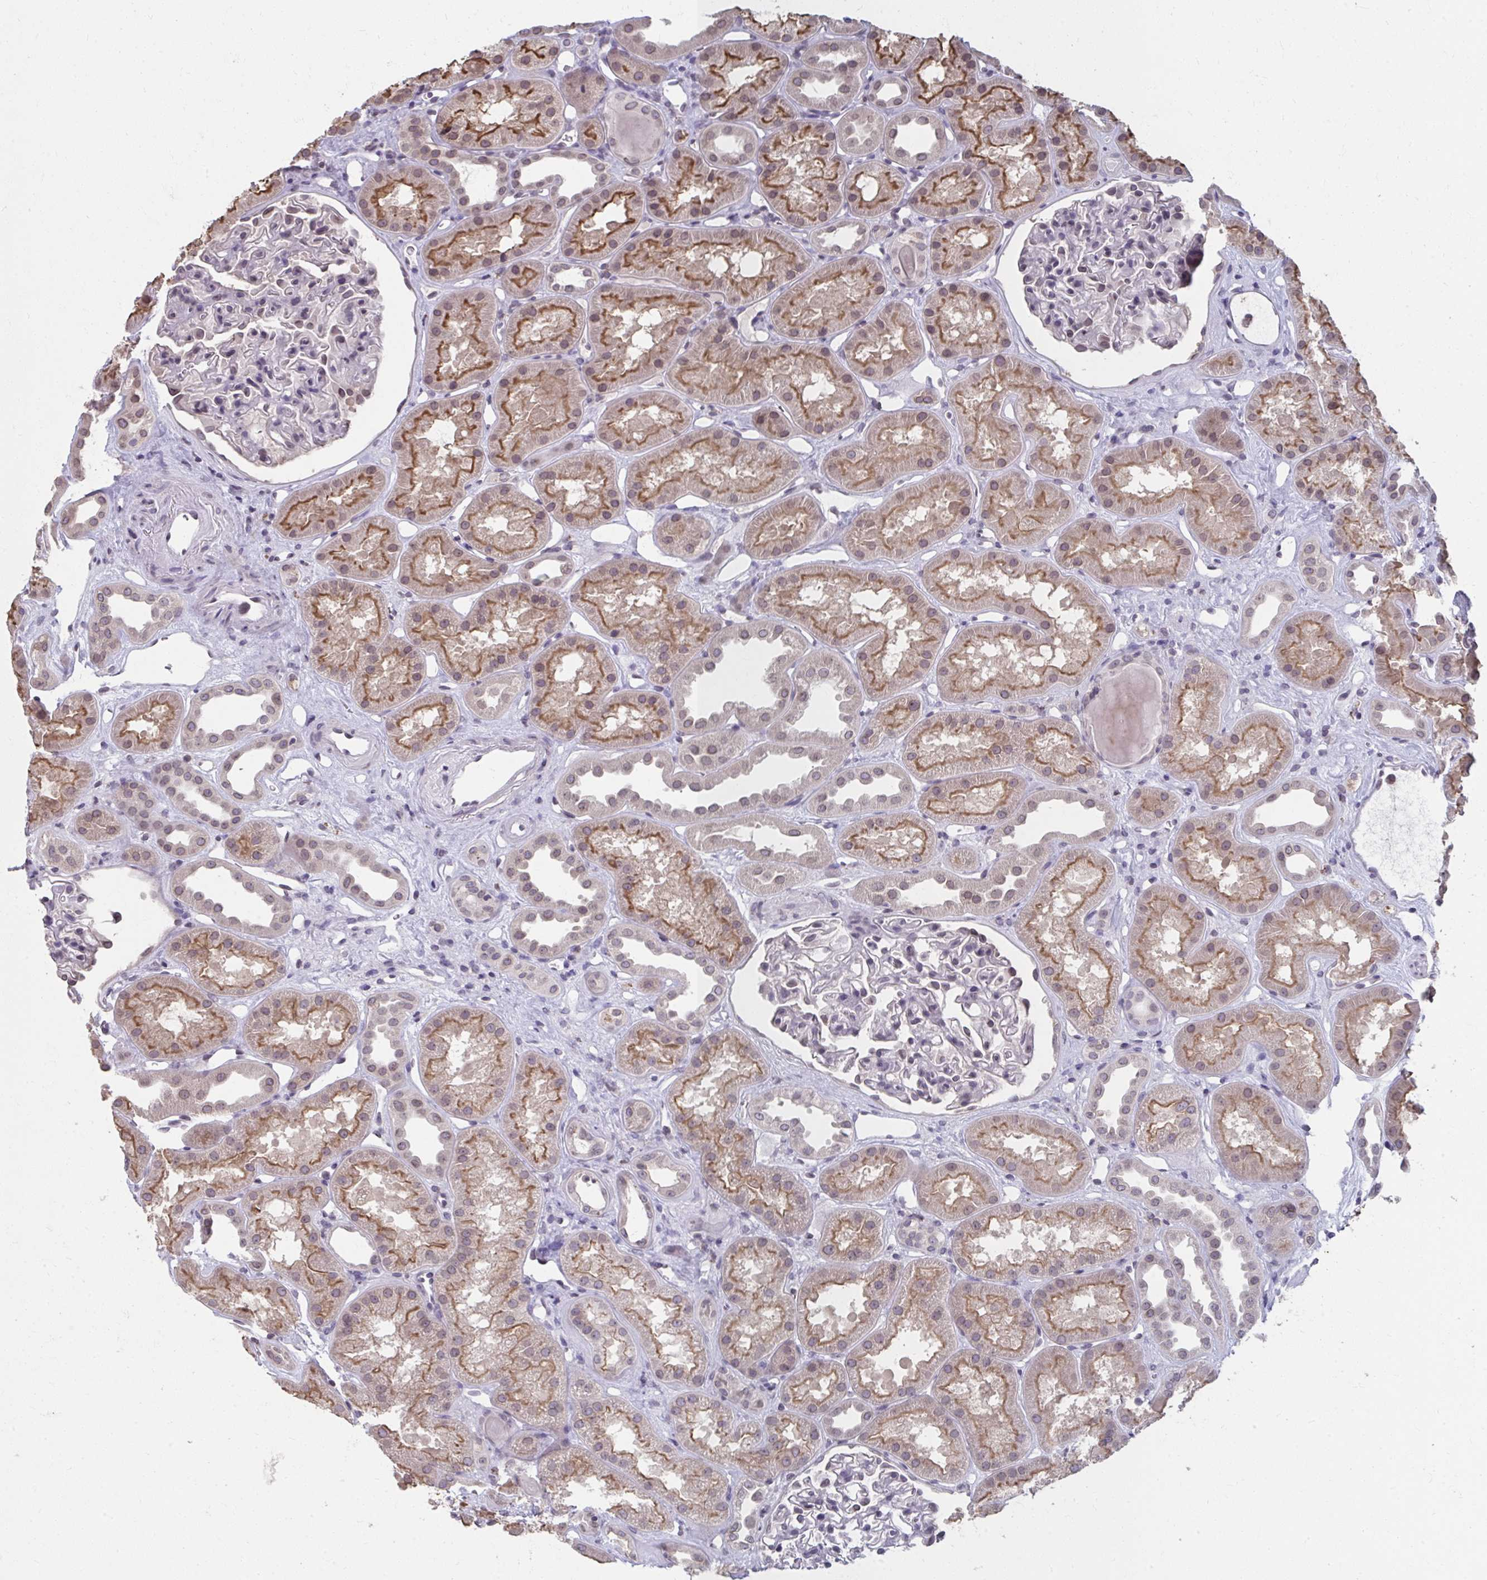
{"staining": {"intensity": "negative", "quantity": "none", "location": "none"}, "tissue": "kidney", "cell_type": "Cells in glomeruli", "image_type": "normal", "snomed": [{"axis": "morphology", "description": "Normal tissue, NOS"}, {"axis": "topography", "description": "Kidney"}], "caption": "High magnification brightfield microscopy of benign kidney stained with DAB (3,3'-diaminobenzidine) (brown) and counterstained with hematoxylin (blue): cells in glomeruli show no significant positivity. (Brightfield microscopy of DAB immunohistochemistry at high magnification).", "gene": "NUP133", "patient": {"sex": "male", "age": 61}}